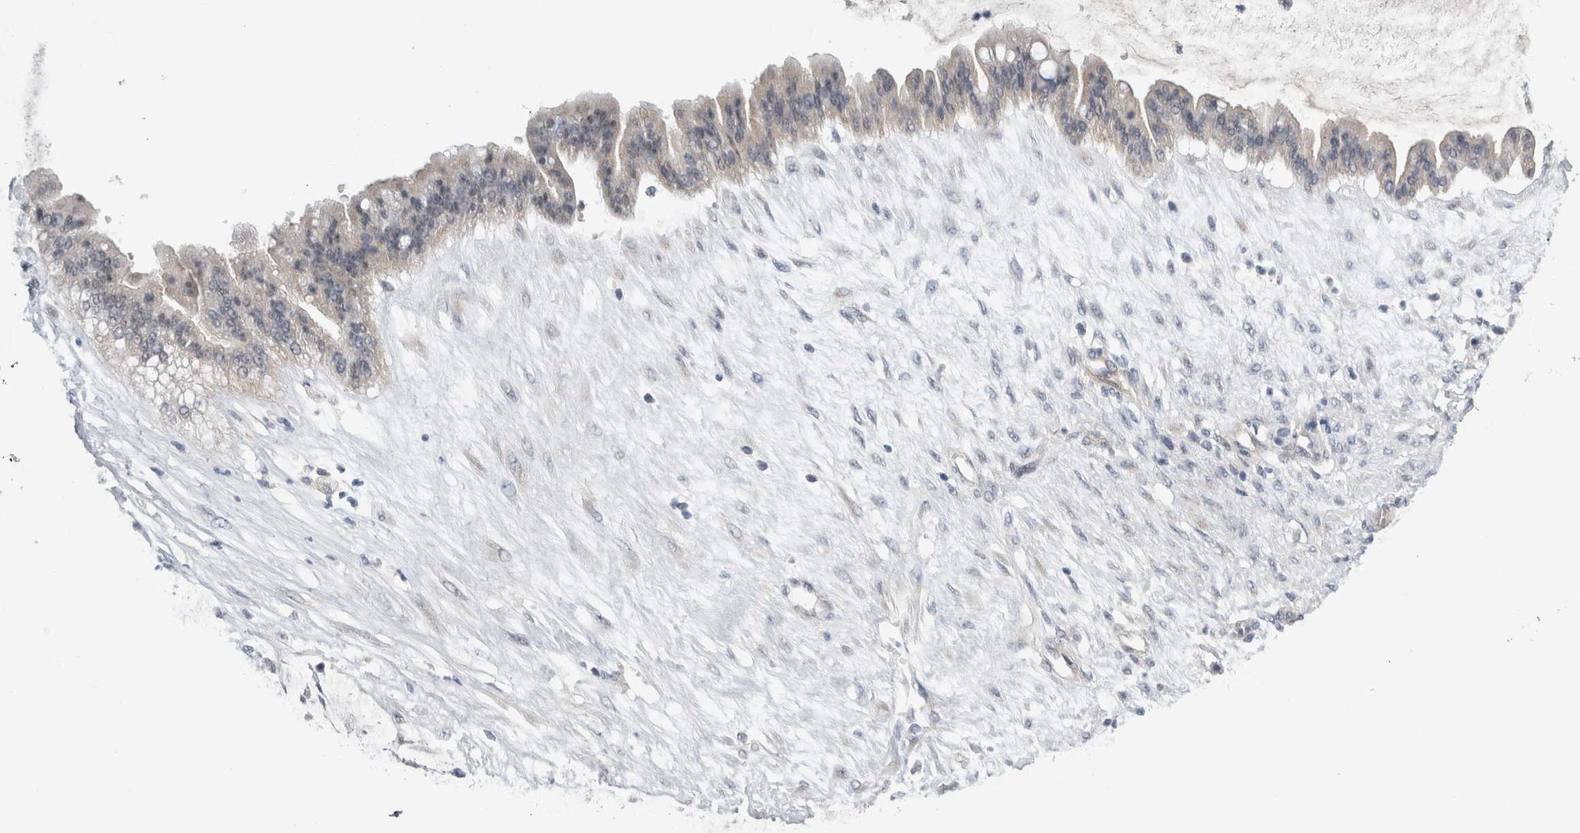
{"staining": {"intensity": "weak", "quantity": "25%-75%", "location": "cytoplasmic/membranous"}, "tissue": "ovarian cancer", "cell_type": "Tumor cells", "image_type": "cancer", "snomed": [{"axis": "morphology", "description": "Cystadenocarcinoma, mucinous, NOS"}, {"axis": "topography", "description": "Ovary"}], "caption": "Immunohistochemical staining of human mucinous cystadenocarcinoma (ovarian) reveals low levels of weak cytoplasmic/membranous protein staining in about 25%-75% of tumor cells.", "gene": "TAFA5", "patient": {"sex": "female", "age": 73}}